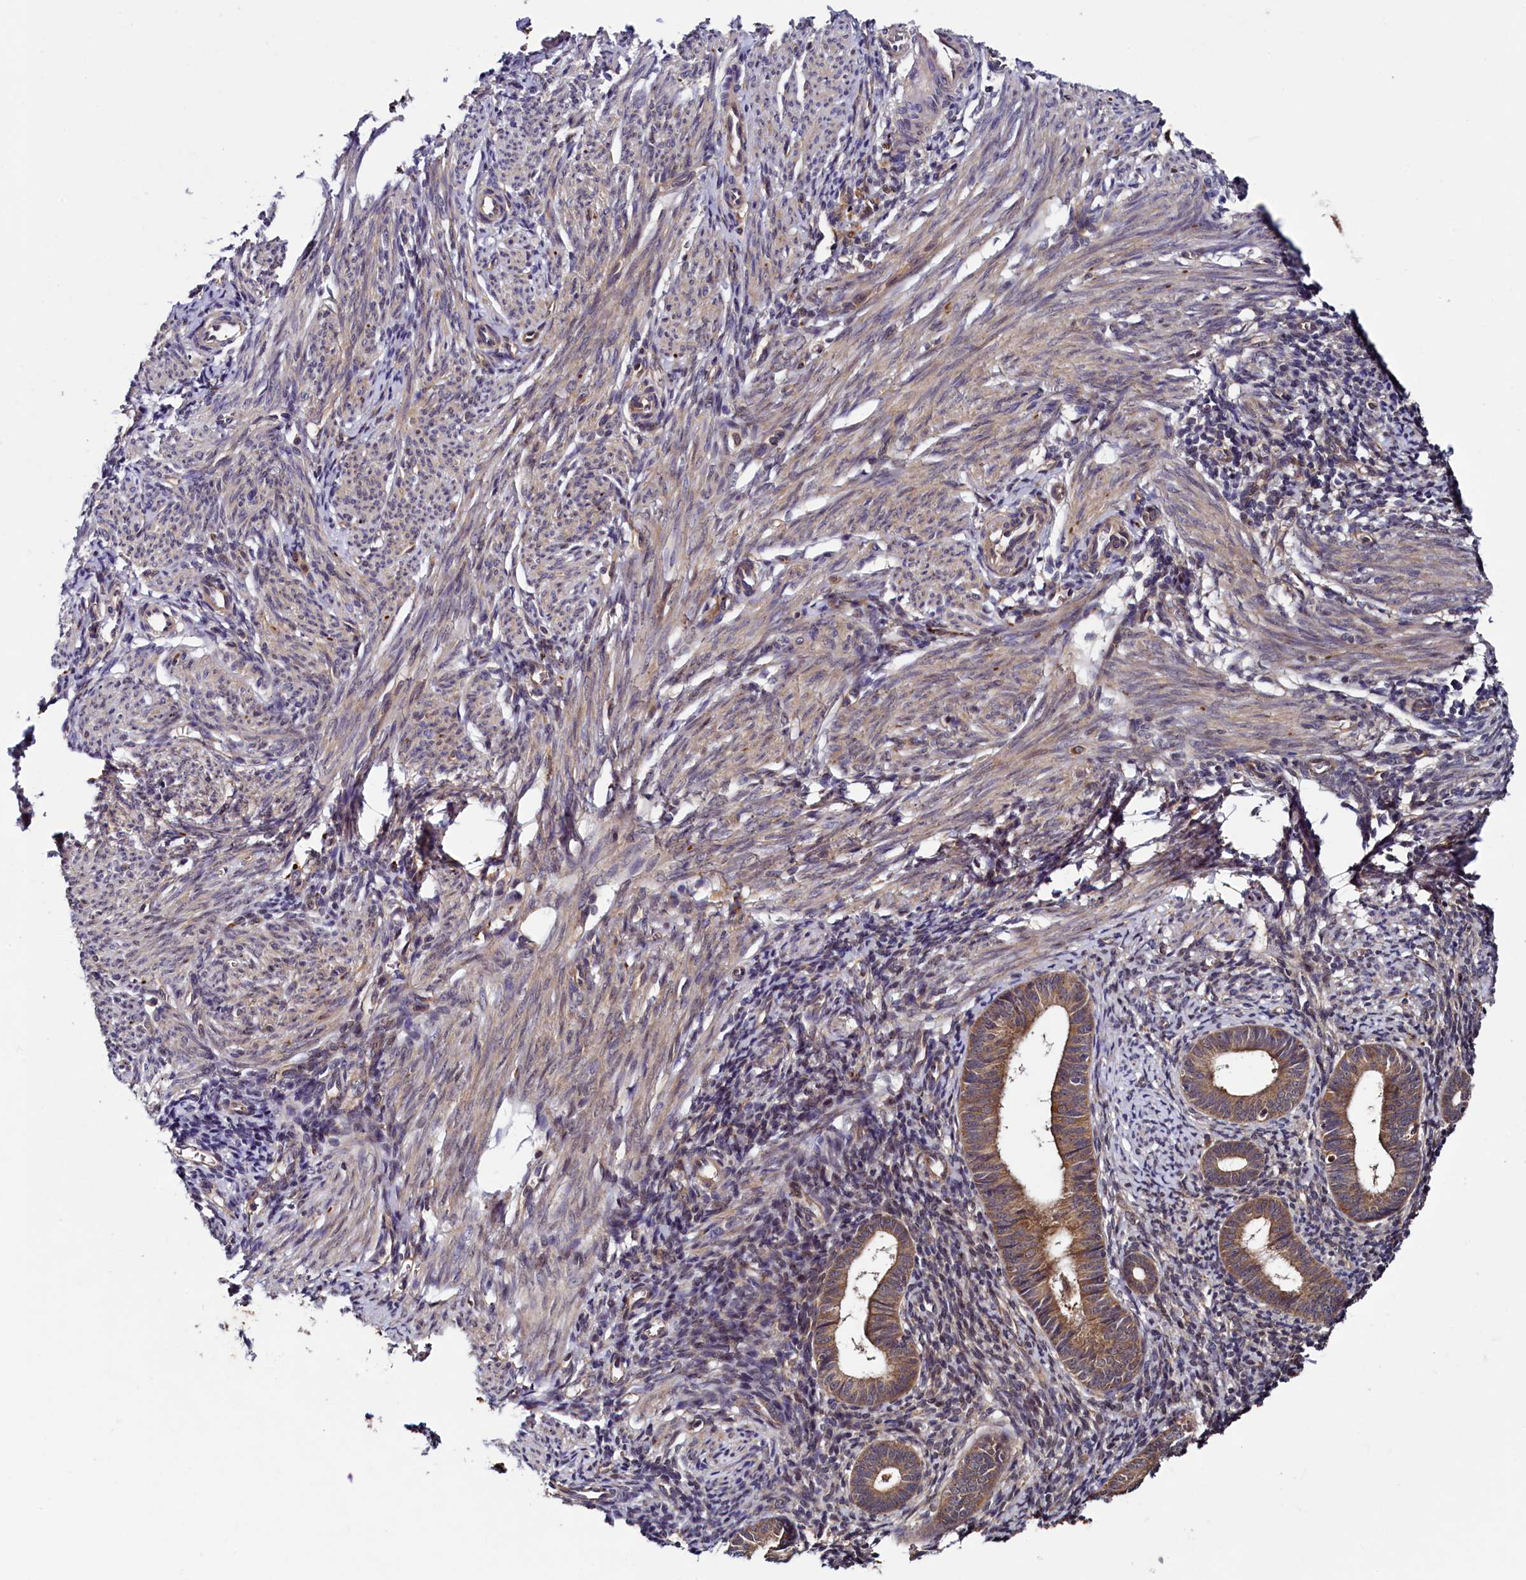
{"staining": {"intensity": "moderate", "quantity": "25%-75%", "location": "cytoplasmic/membranous"}, "tissue": "endometrium", "cell_type": "Cells in endometrial stroma", "image_type": "normal", "snomed": [{"axis": "morphology", "description": "Normal tissue, NOS"}, {"axis": "morphology", "description": "Adenocarcinoma, NOS"}, {"axis": "topography", "description": "Endometrium"}], "caption": "Protein expression by immunohistochemistry displays moderate cytoplasmic/membranous staining in approximately 25%-75% of cells in endometrial stroma in benign endometrium. (IHC, brightfield microscopy, high magnification).", "gene": "BLTP3B", "patient": {"sex": "female", "age": 57}}